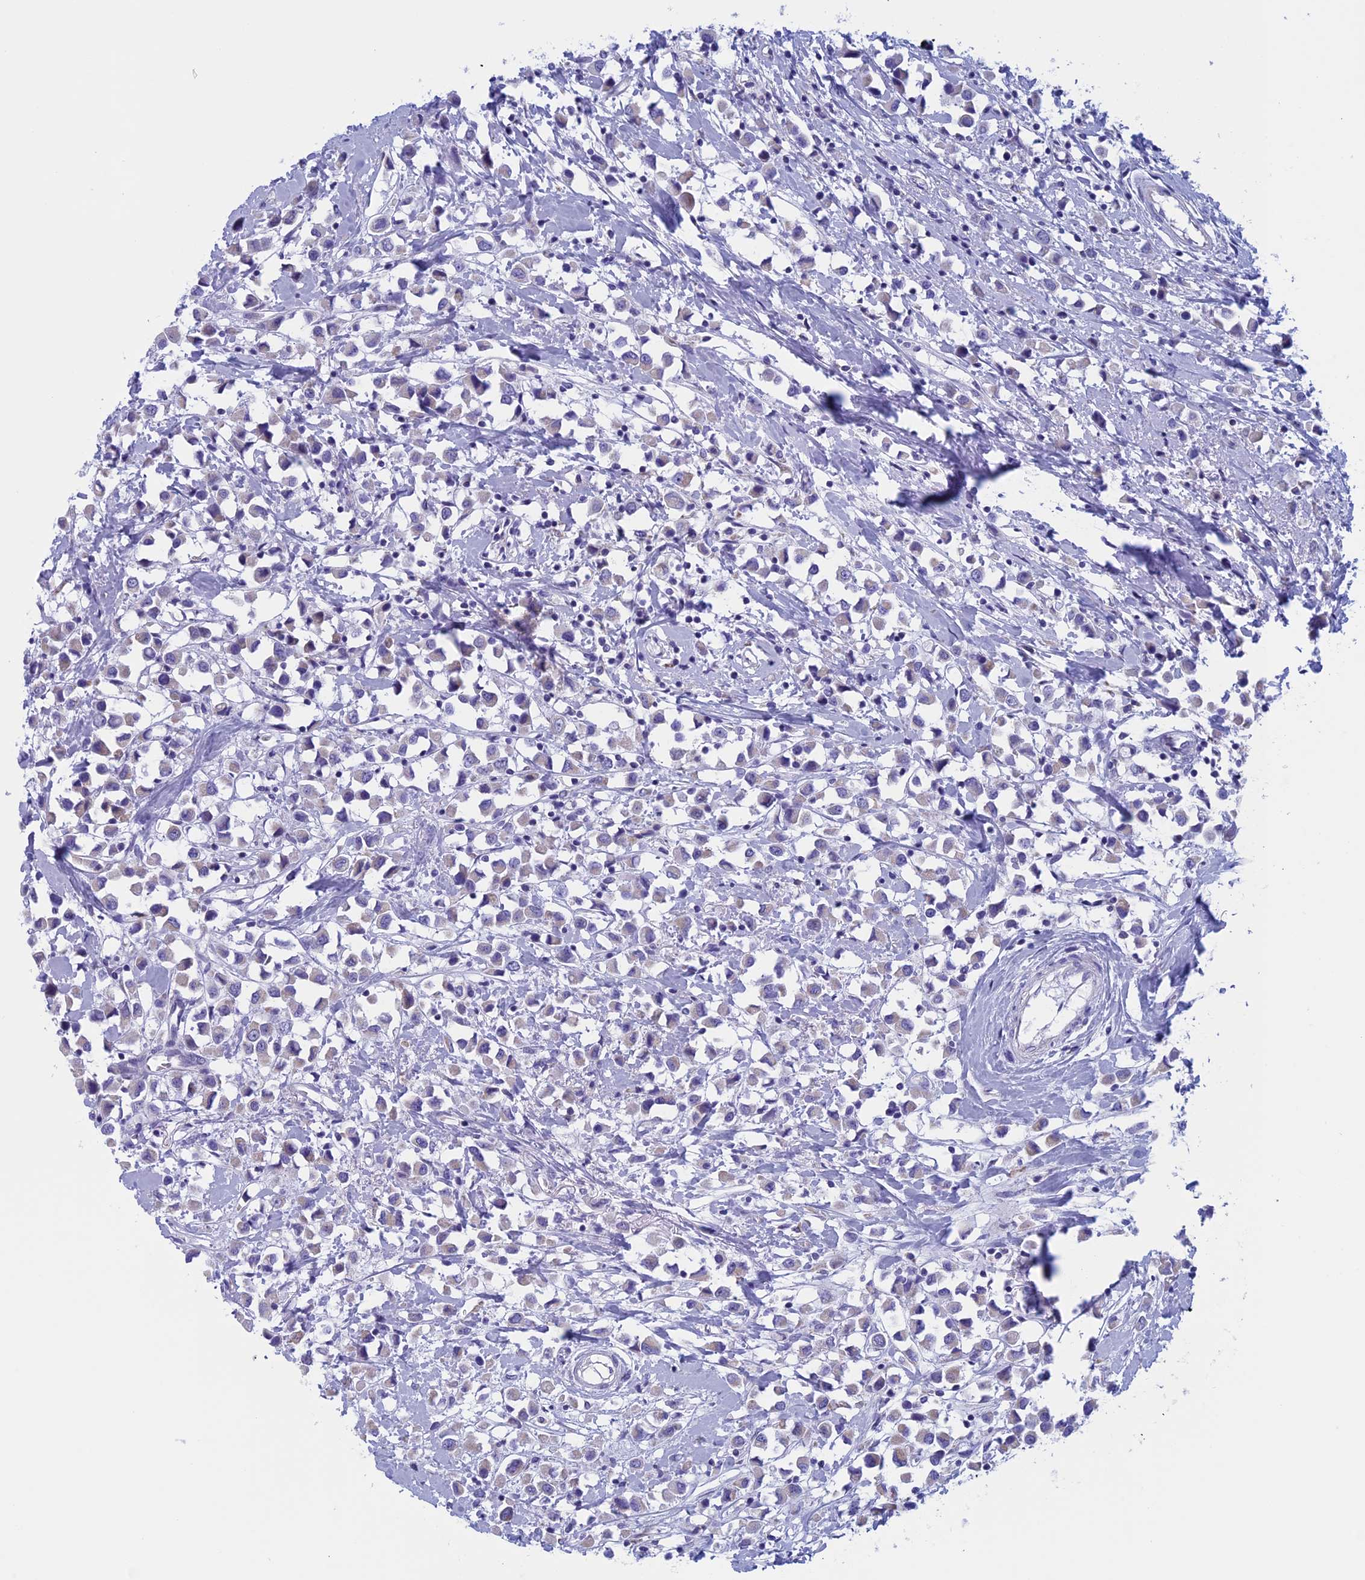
{"staining": {"intensity": "negative", "quantity": "none", "location": "none"}, "tissue": "breast cancer", "cell_type": "Tumor cells", "image_type": "cancer", "snomed": [{"axis": "morphology", "description": "Duct carcinoma"}, {"axis": "topography", "description": "Breast"}], "caption": "Intraductal carcinoma (breast) stained for a protein using IHC demonstrates no expression tumor cells.", "gene": "NDUFB9", "patient": {"sex": "female", "age": 61}}